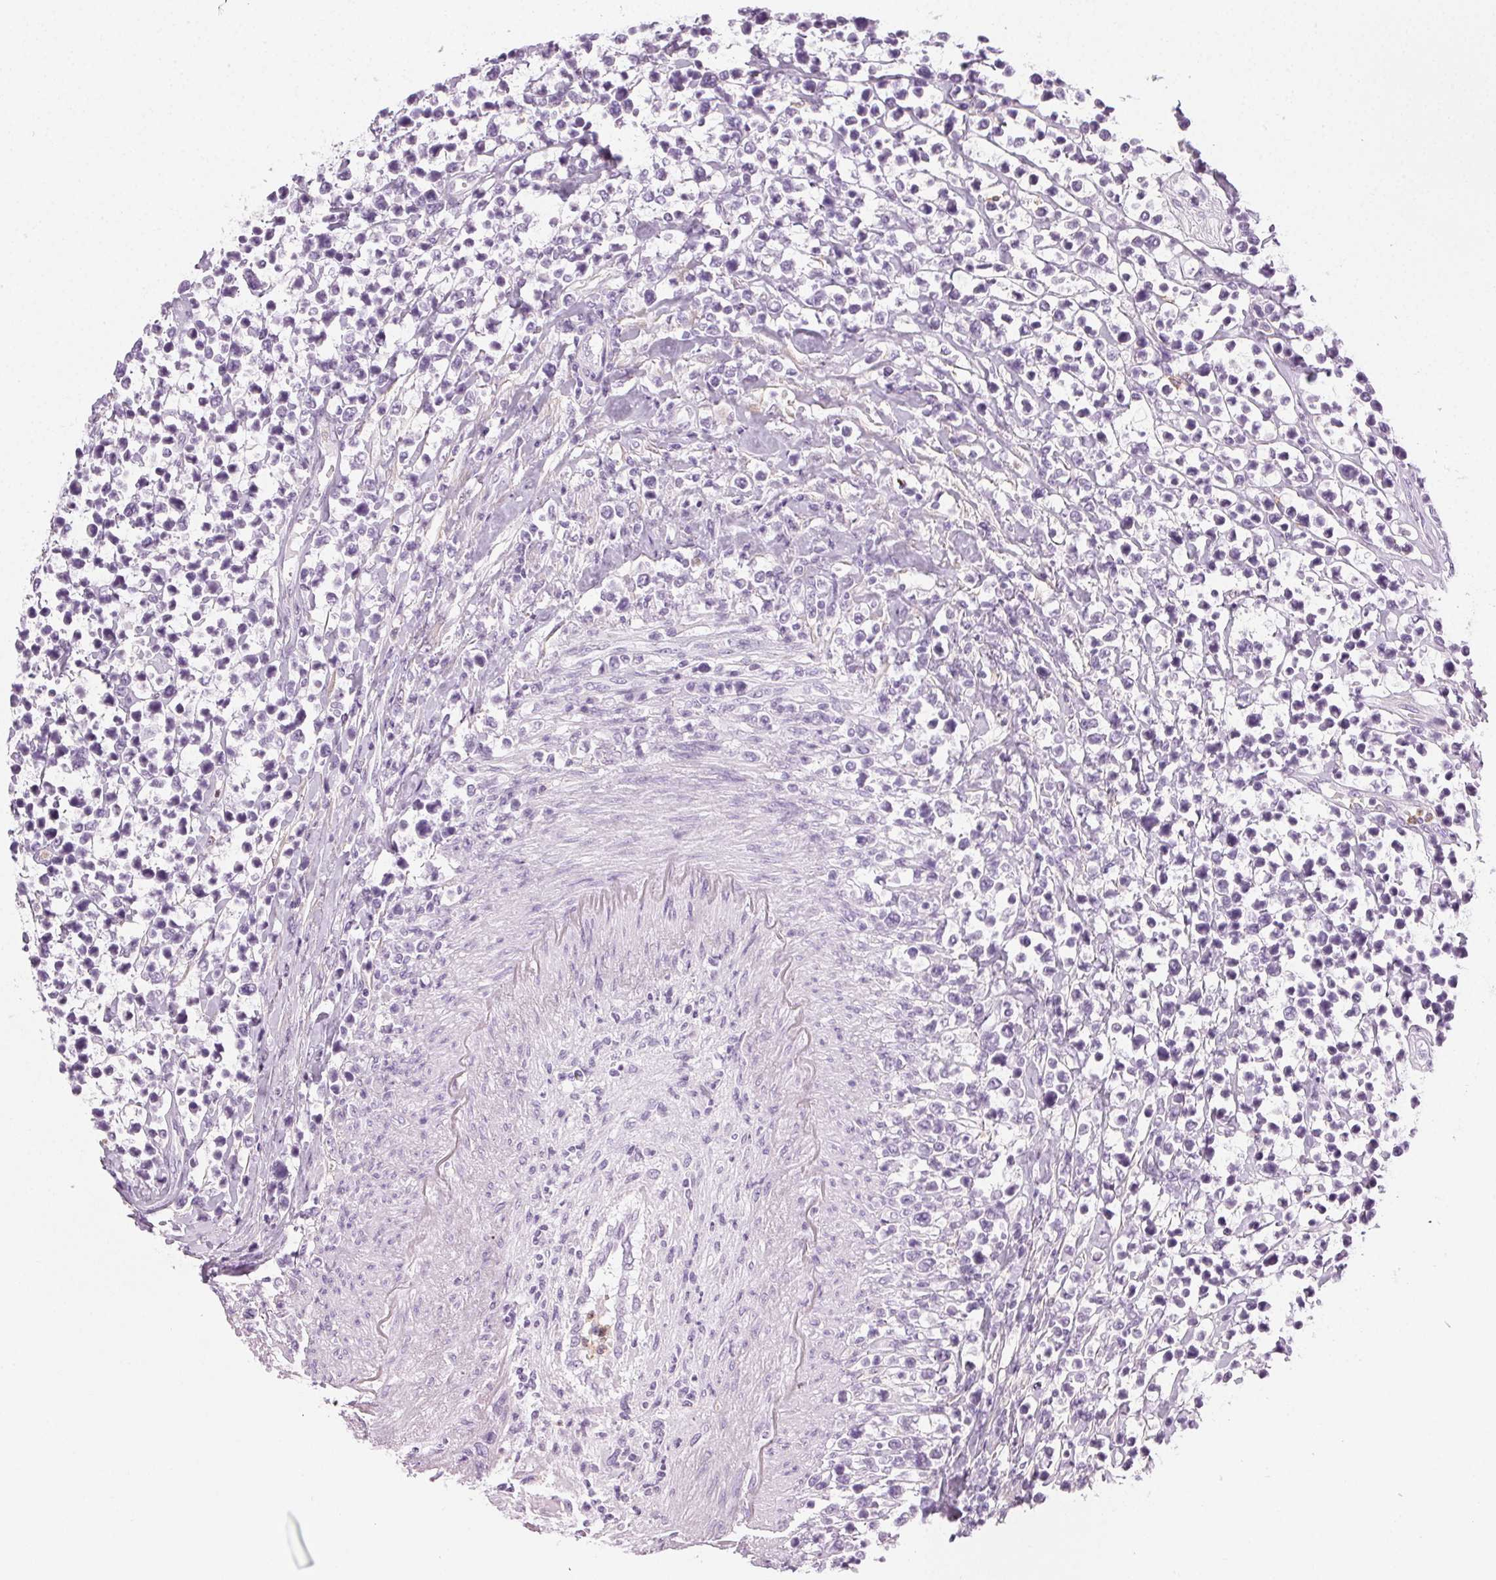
{"staining": {"intensity": "negative", "quantity": "none", "location": "none"}, "tissue": "lymphoma", "cell_type": "Tumor cells", "image_type": "cancer", "snomed": [{"axis": "morphology", "description": "Malignant lymphoma, non-Hodgkin's type, High grade"}, {"axis": "topography", "description": "Soft tissue"}], "caption": "Immunohistochemical staining of high-grade malignant lymphoma, non-Hodgkin's type reveals no significant staining in tumor cells.", "gene": "MPO", "patient": {"sex": "female", "age": 56}}